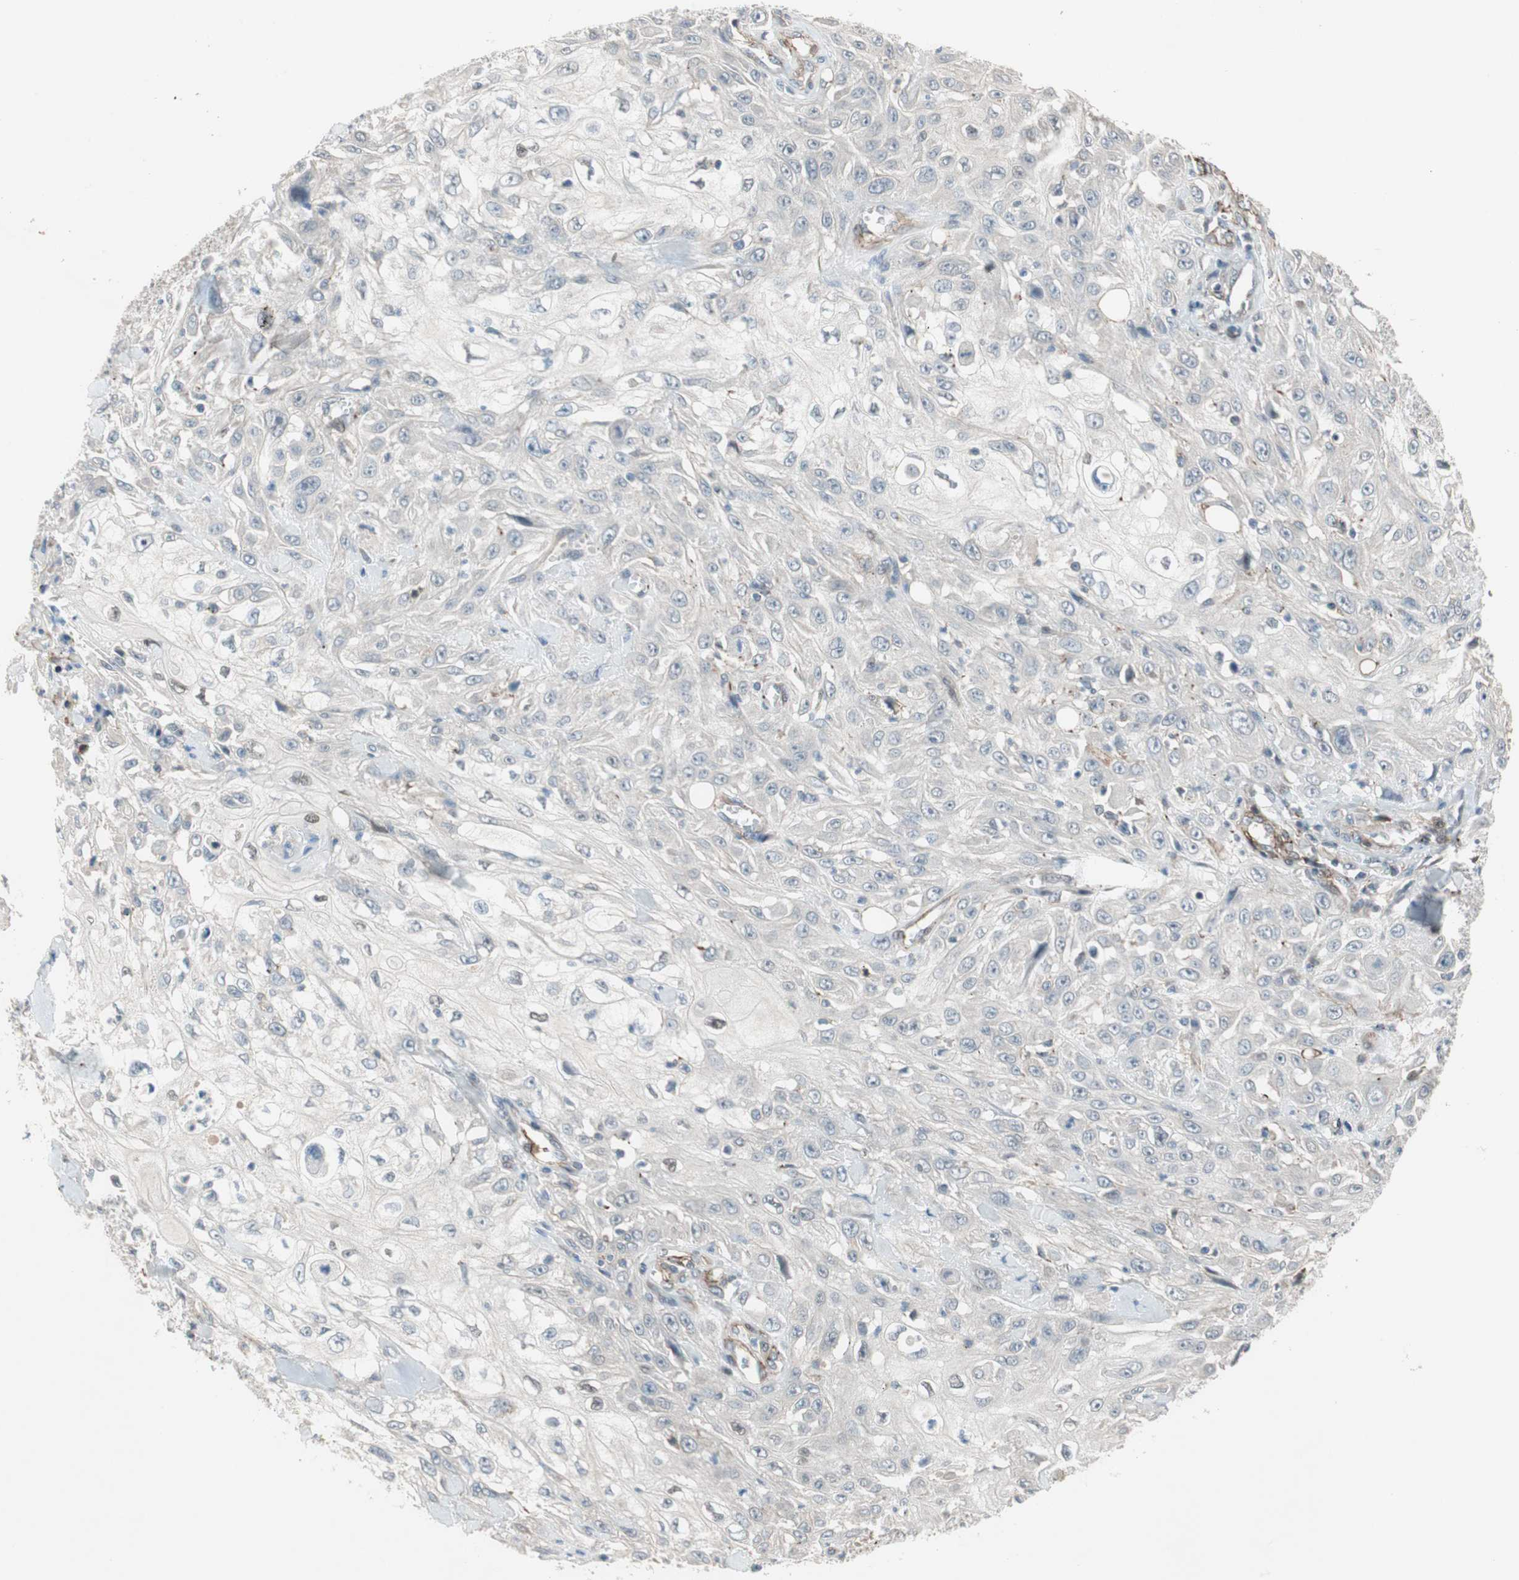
{"staining": {"intensity": "negative", "quantity": "none", "location": "none"}, "tissue": "skin cancer", "cell_type": "Tumor cells", "image_type": "cancer", "snomed": [{"axis": "morphology", "description": "Squamous cell carcinoma, NOS"}, {"axis": "morphology", "description": "Squamous cell carcinoma, metastatic, NOS"}, {"axis": "topography", "description": "Skin"}, {"axis": "topography", "description": "Lymph node"}], "caption": "Protein analysis of skin cancer (squamous cell carcinoma) shows no significant positivity in tumor cells.", "gene": "GRHL1", "patient": {"sex": "male", "age": 75}}